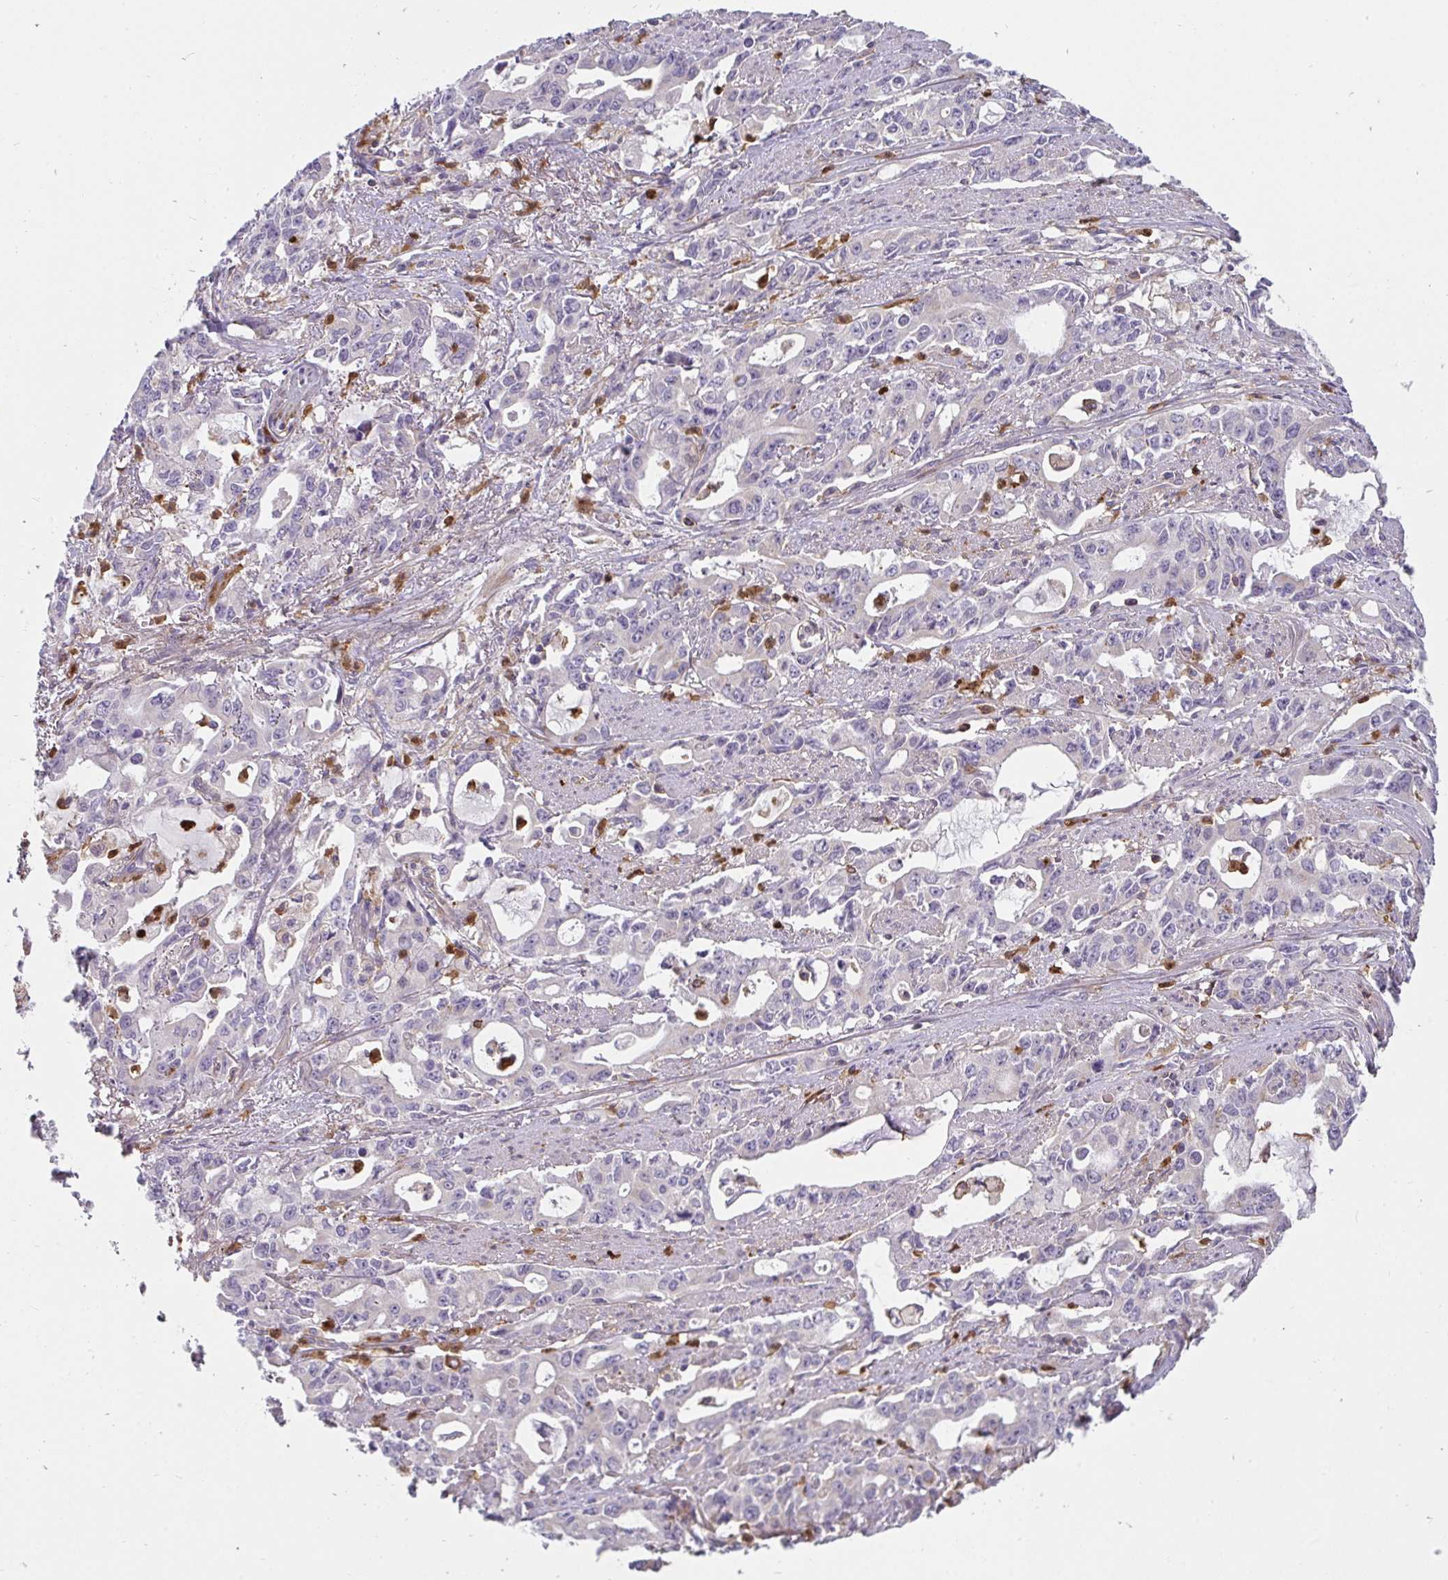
{"staining": {"intensity": "negative", "quantity": "none", "location": "none"}, "tissue": "stomach cancer", "cell_type": "Tumor cells", "image_type": "cancer", "snomed": [{"axis": "morphology", "description": "Adenocarcinoma, NOS"}, {"axis": "topography", "description": "Stomach, upper"}], "caption": "Tumor cells show no significant protein staining in stomach cancer.", "gene": "CSF3R", "patient": {"sex": "male", "age": 85}}